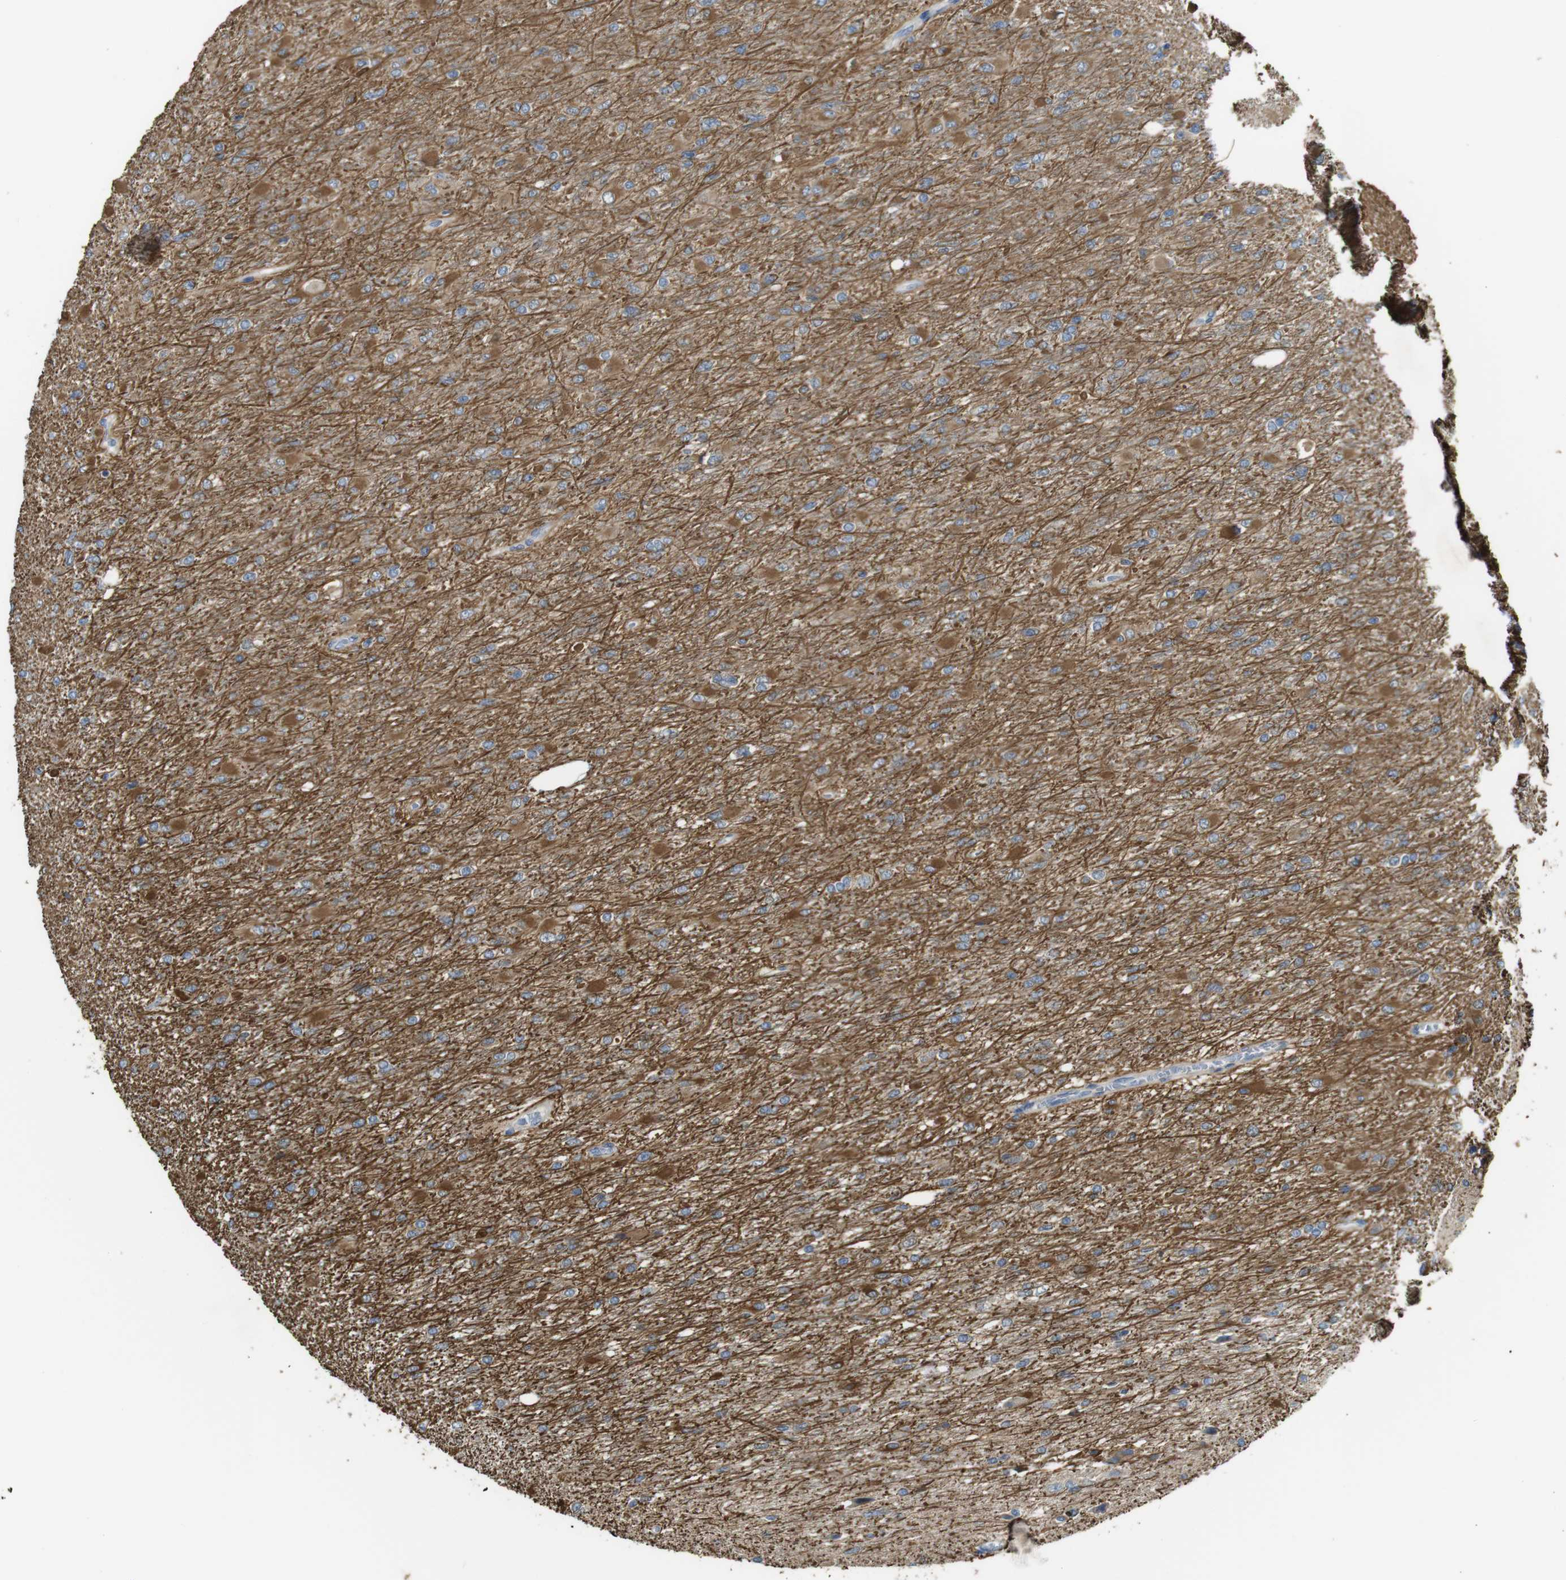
{"staining": {"intensity": "moderate", "quantity": "25%-75%", "location": "cytoplasmic/membranous"}, "tissue": "glioma", "cell_type": "Tumor cells", "image_type": "cancer", "snomed": [{"axis": "morphology", "description": "Glioma, malignant, High grade"}, {"axis": "topography", "description": "Cerebral cortex"}], "caption": "Moderate cytoplasmic/membranous positivity for a protein is present in approximately 25%-75% of tumor cells of glioma using immunohistochemistry.", "gene": "CDC34", "patient": {"sex": "female", "age": 36}}